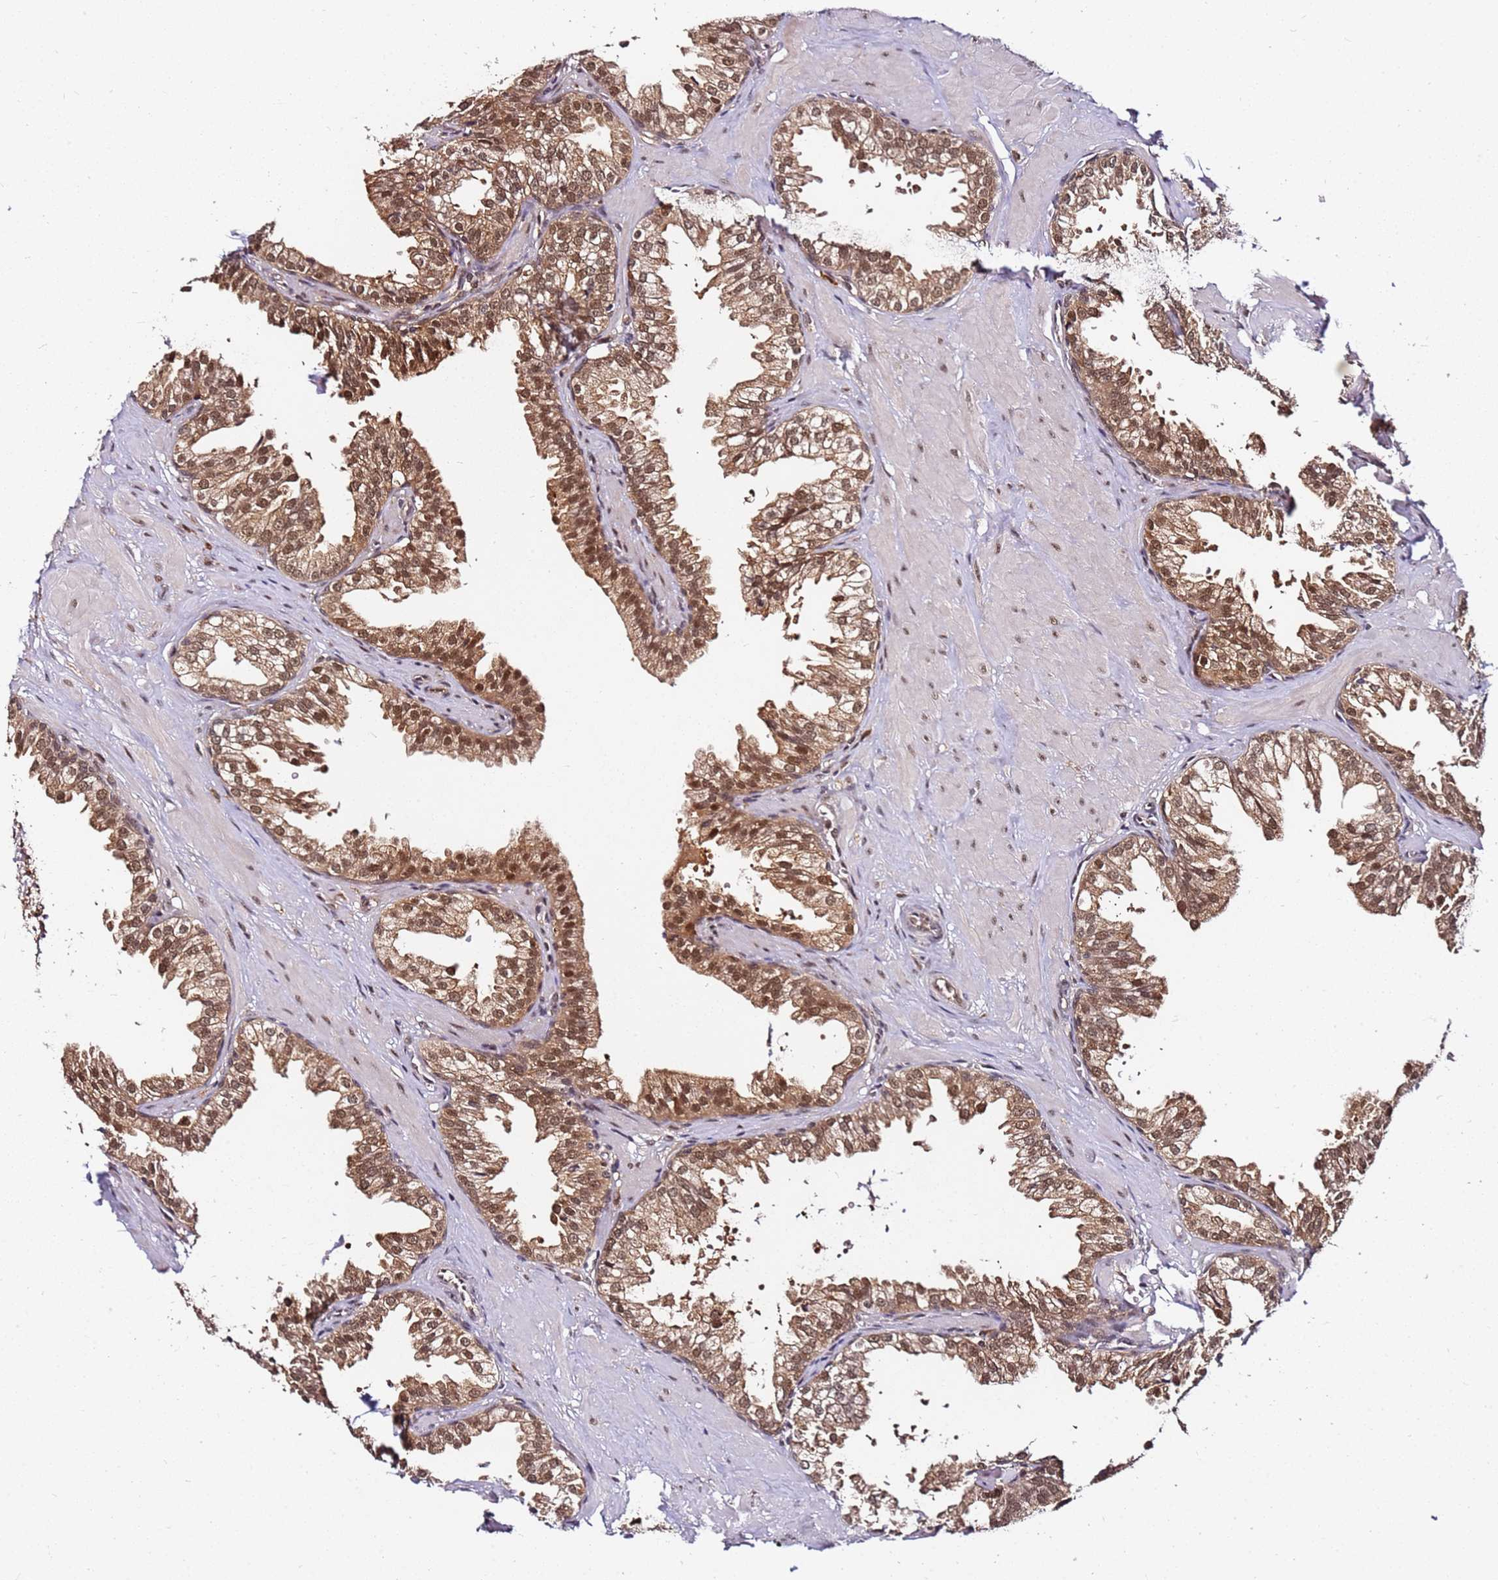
{"staining": {"intensity": "moderate", "quantity": ">75%", "location": "cytoplasmic/membranous,nuclear"}, "tissue": "prostate", "cell_type": "Glandular cells", "image_type": "normal", "snomed": [{"axis": "morphology", "description": "Normal tissue, NOS"}, {"axis": "topography", "description": "Prostate"}, {"axis": "topography", "description": "Peripheral nerve tissue"}], "caption": "IHC (DAB) staining of benign prostate reveals moderate cytoplasmic/membranous,nuclear protein positivity in approximately >75% of glandular cells. (DAB (3,3'-diaminobenzidine) = brown stain, brightfield microscopy at high magnification).", "gene": "RGS18", "patient": {"sex": "male", "age": 55}}